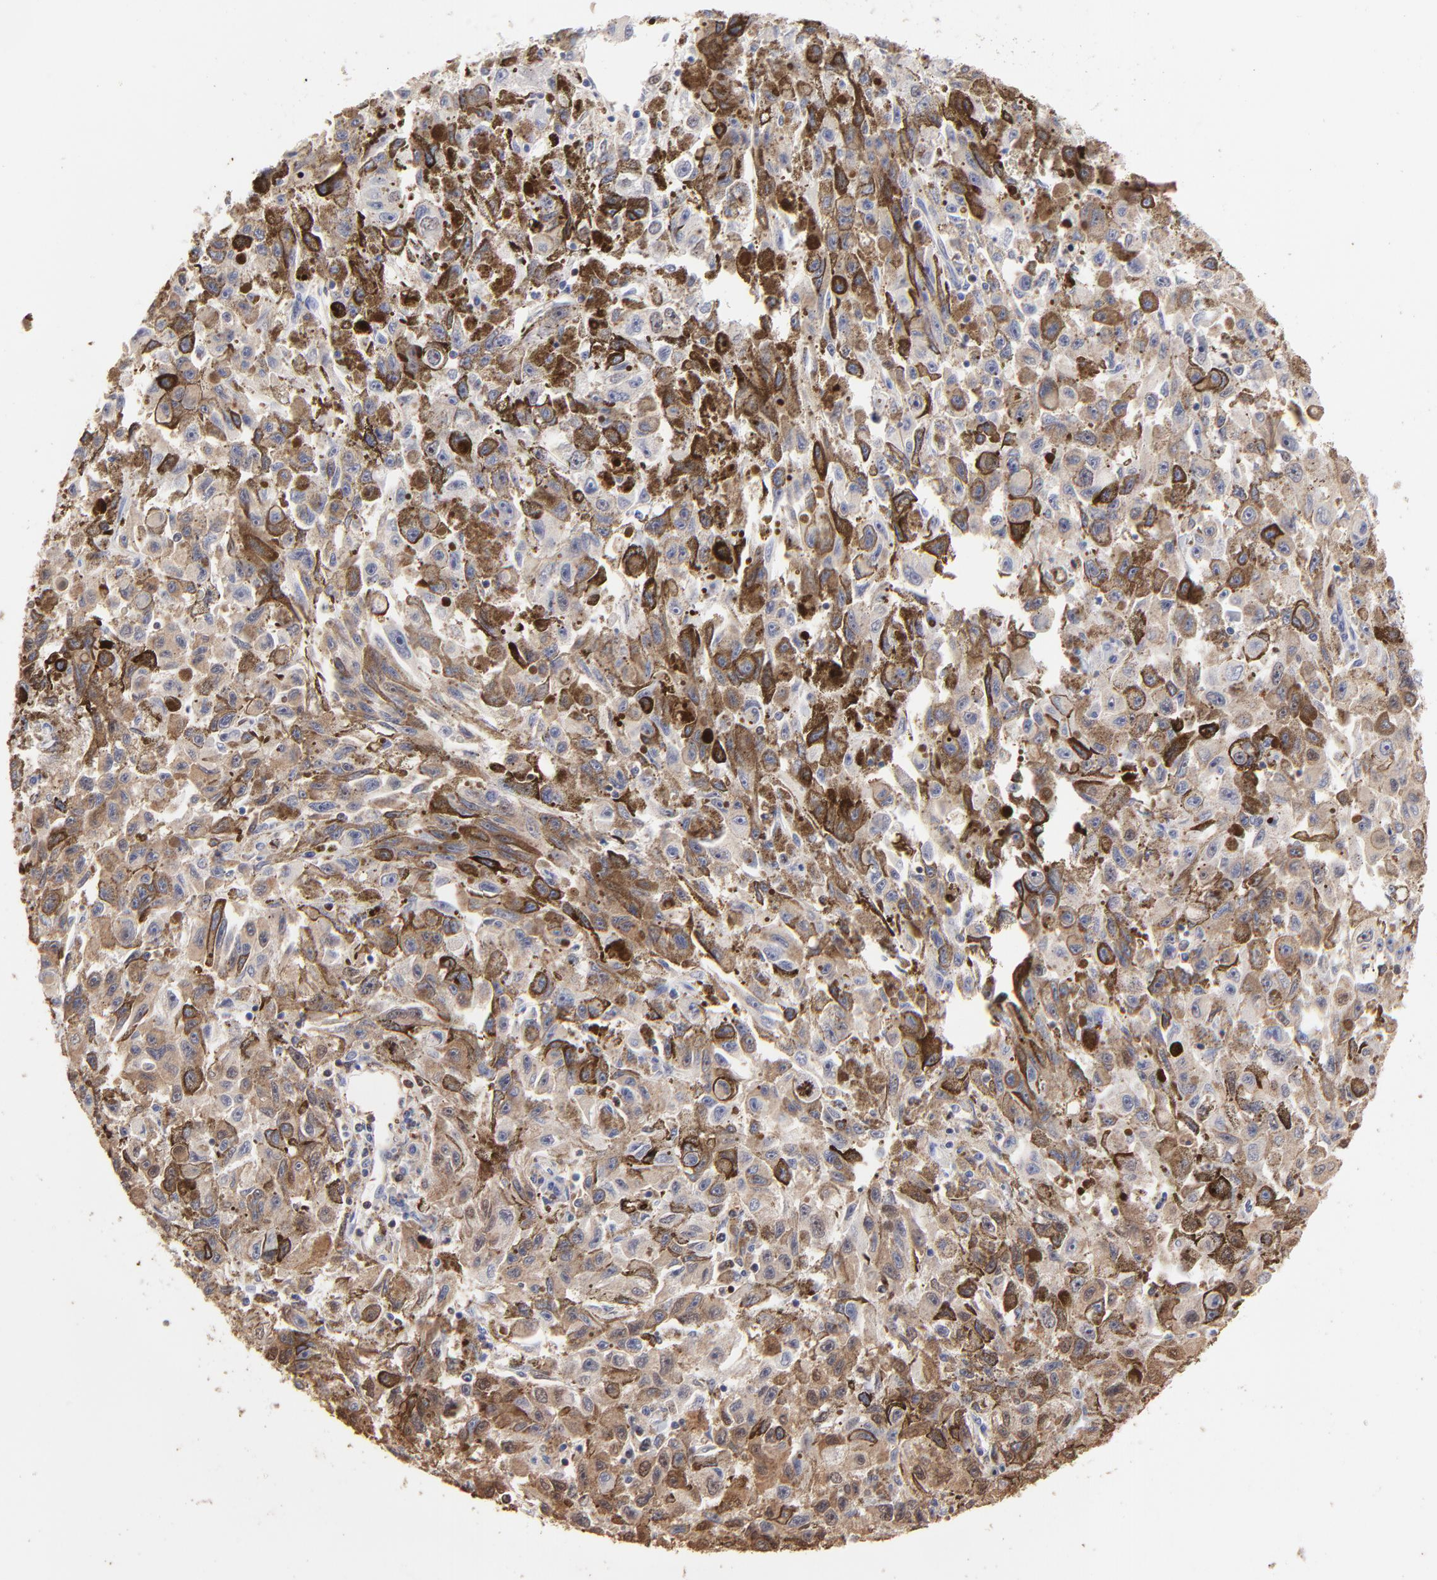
{"staining": {"intensity": "negative", "quantity": "none", "location": "none"}, "tissue": "melanoma", "cell_type": "Tumor cells", "image_type": "cancer", "snomed": [{"axis": "morphology", "description": "Malignant melanoma, NOS"}, {"axis": "topography", "description": "Skin"}], "caption": "This is an immunohistochemistry (IHC) photomicrograph of human malignant melanoma. There is no staining in tumor cells.", "gene": "BIRC5", "patient": {"sex": "female", "age": 104}}